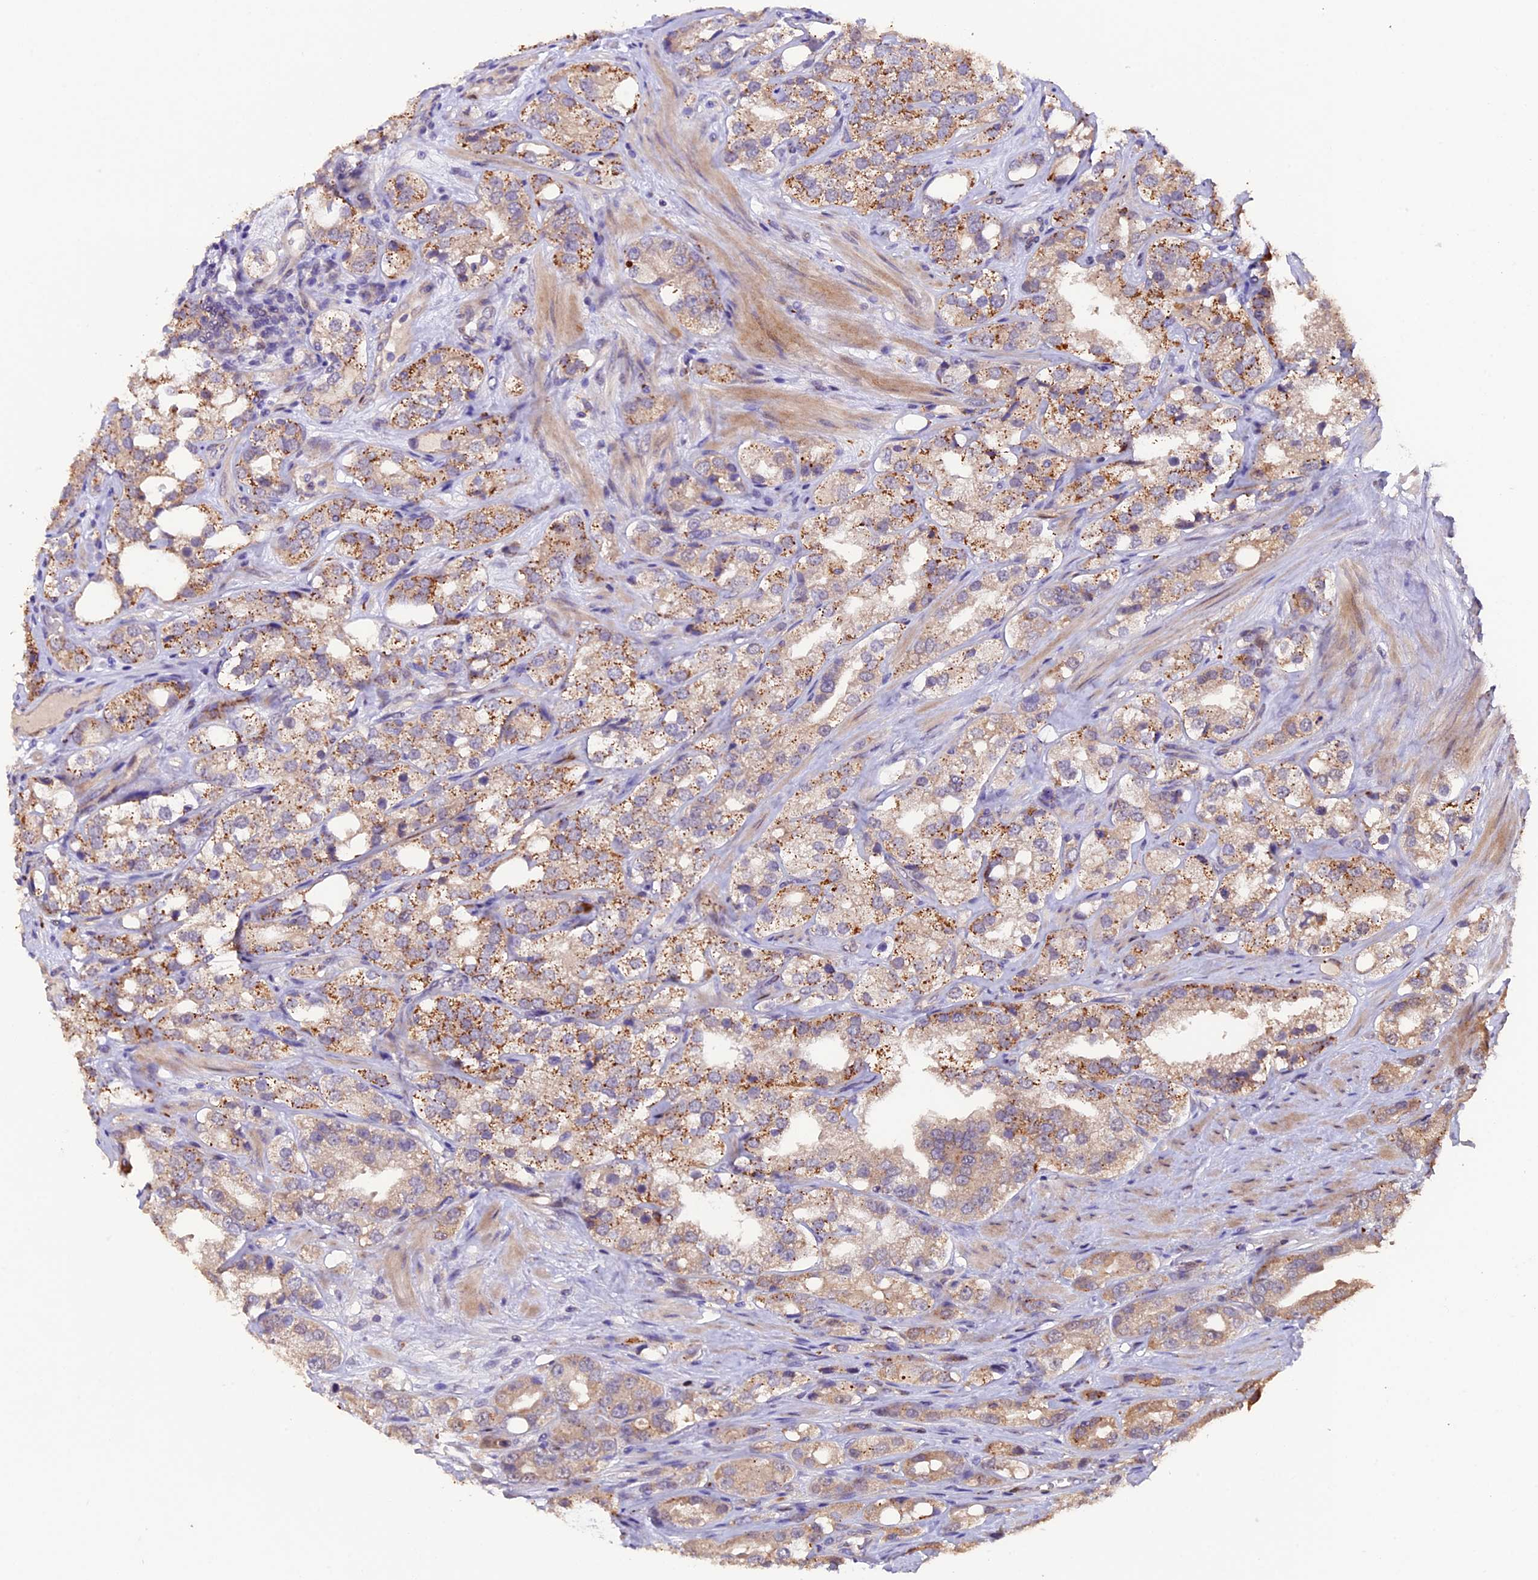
{"staining": {"intensity": "moderate", "quantity": ">75%", "location": "cytoplasmic/membranous"}, "tissue": "prostate cancer", "cell_type": "Tumor cells", "image_type": "cancer", "snomed": [{"axis": "morphology", "description": "Adenocarcinoma, NOS"}, {"axis": "topography", "description": "Prostate"}], "caption": "Protein expression analysis of human prostate cancer (adenocarcinoma) reveals moderate cytoplasmic/membranous expression in approximately >75% of tumor cells. The protein of interest is shown in brown color, while the nuclei are stained blue.", "gene": "NCK2", "patient": {"sex": "male", "age": 79}}